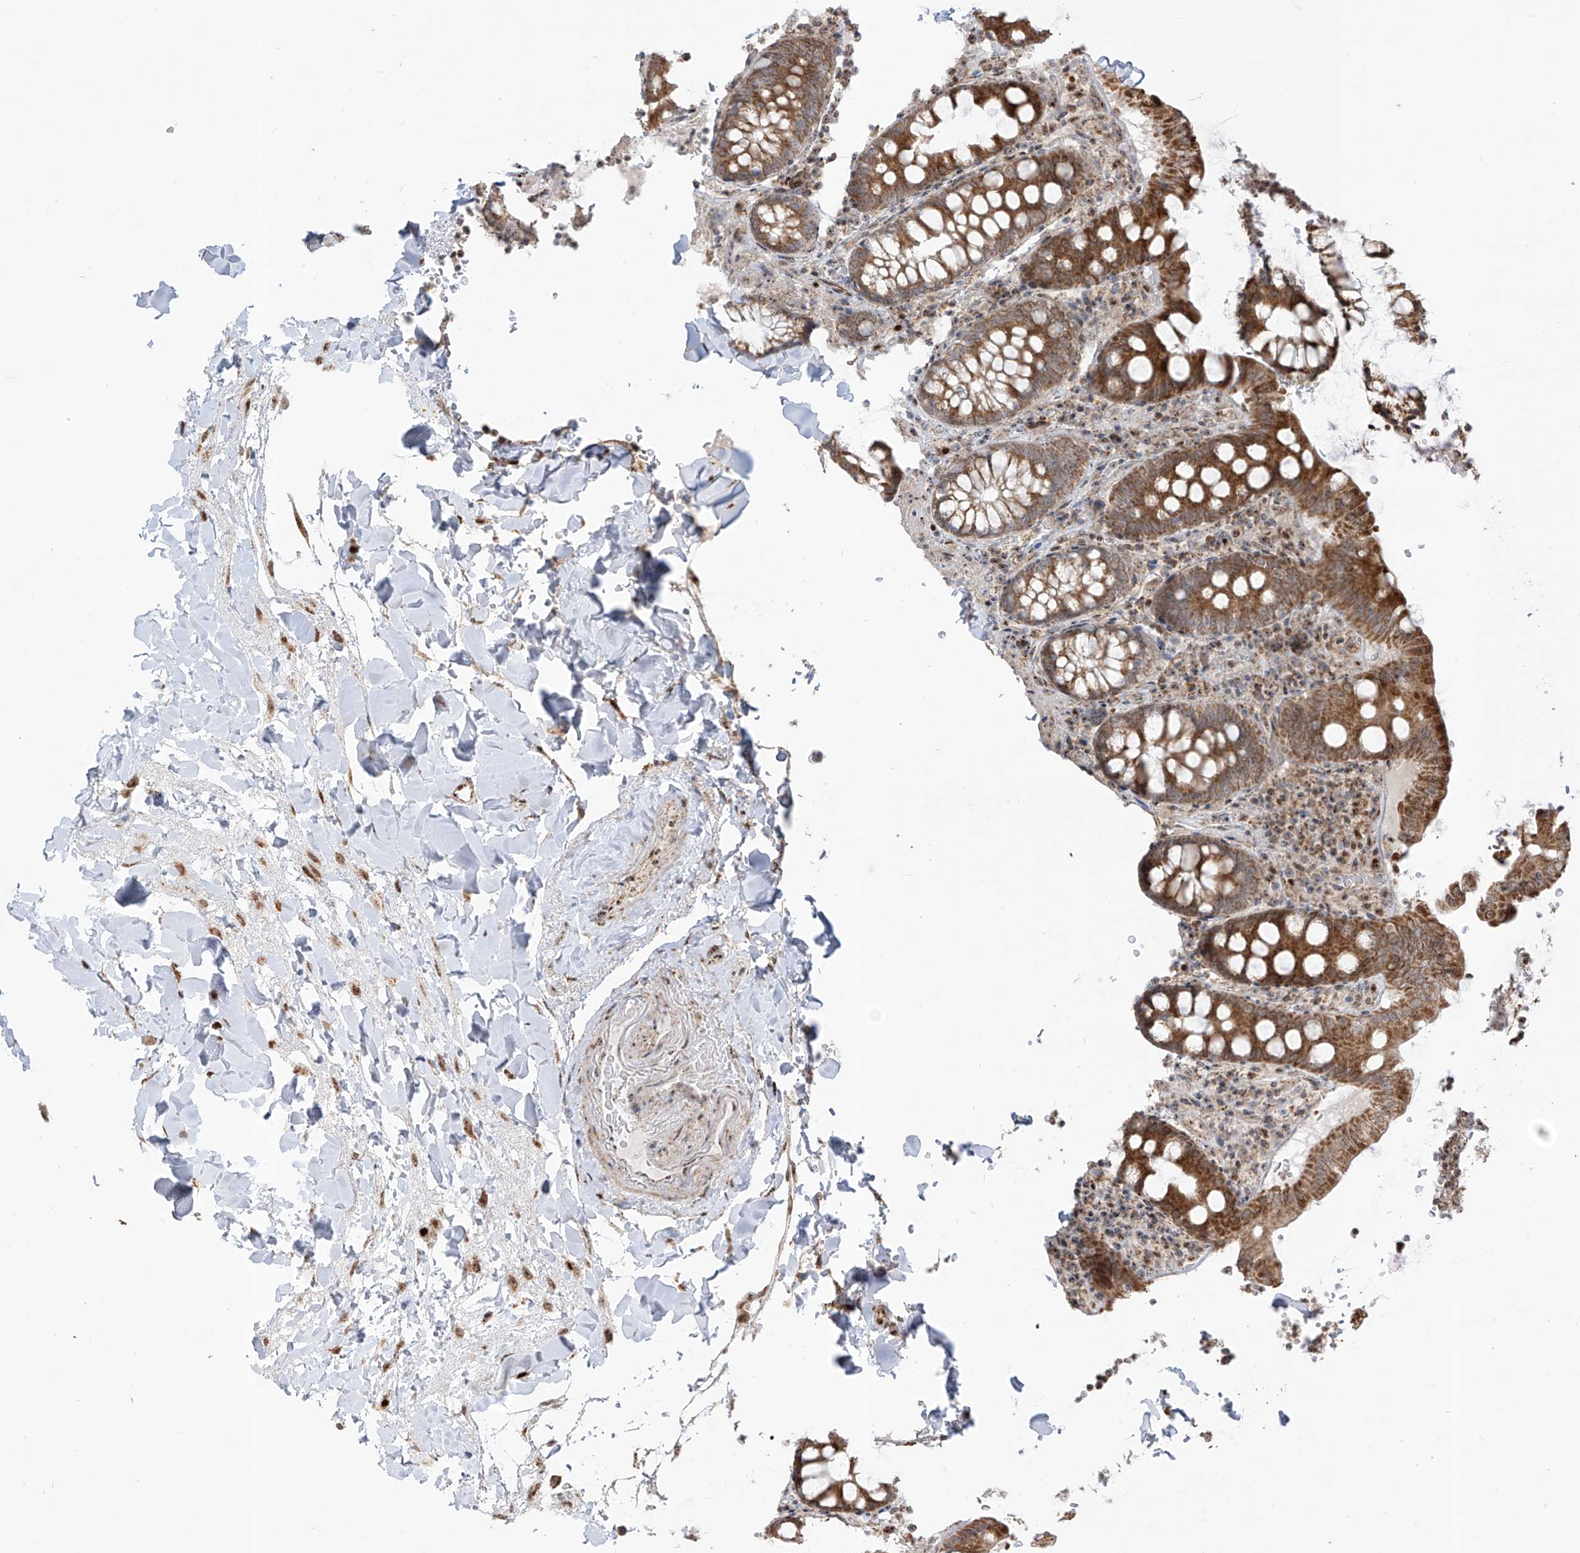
{"staining": {"intensity": "moderate", "quantity": ">75%", "location": "cytoplasmic/membranous"}, "tissue": "colon", "cell_type": "Endothelial cells", "image_type": "normal", "snomed": [{"axis": "morphology", "description": "Normal tissue, NOS"}, {"axis": "topography", "description": "Colon"}], "caption": "Protein analysis of unremarkable colon exhibits moderate cytoplasmic/membranous staining in about >75% of endothelial cells.", "gene": "ZBTB8A", "patient": {"sex": "female", "age": 79}}